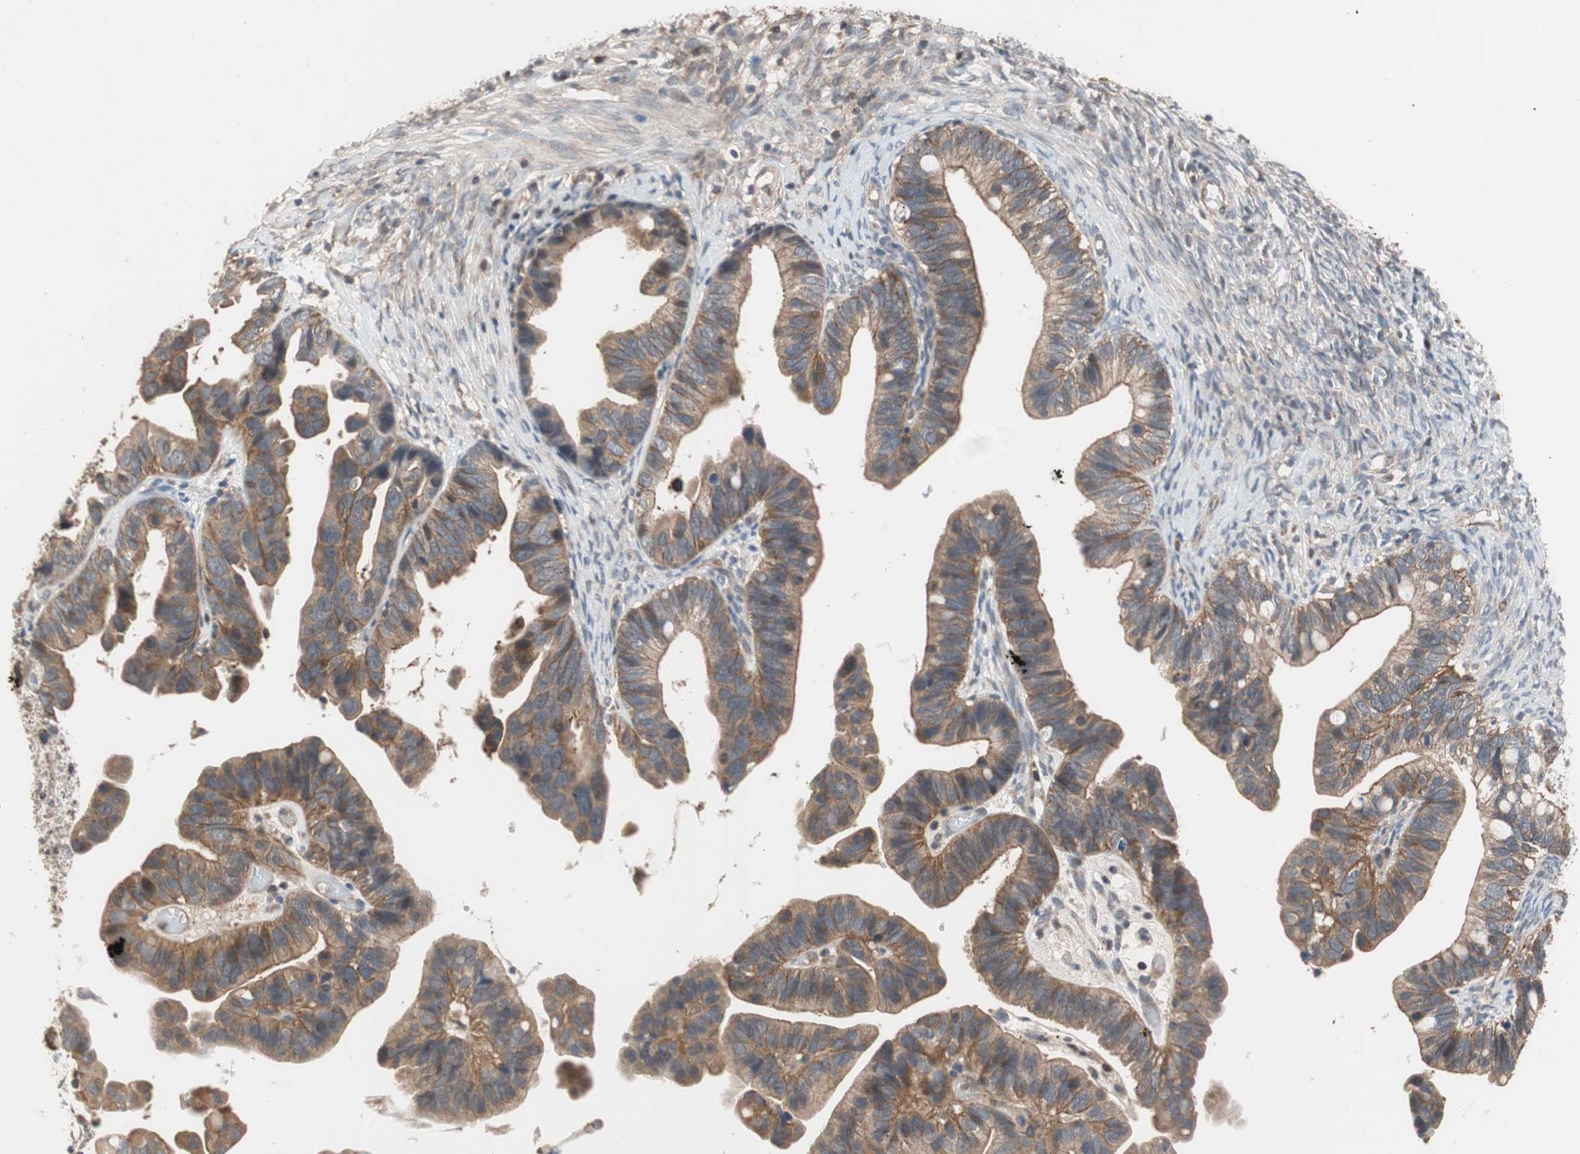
{"staining": {"intensity": "strong", "quantity": ">75%", "location": "cytoplasmic/membranous"}, "tissue": "ovarian cancer", "cell_type": "Tumor cells", "image_type": "cancer", "snomed": [{"axis": "morphology", "description": "Cystadenocarcinoma, serous, NOS"}, {"axis": "topography", "description": "Ovary"}], "caption": "Protein staining displays strong cytoplasmic/membranous staining in about >75% of tumor cells in ovarian serous cystadenocarcinoma.", "gene": "MAP4K2", "patient": {"sex": "female", "age": 56}}